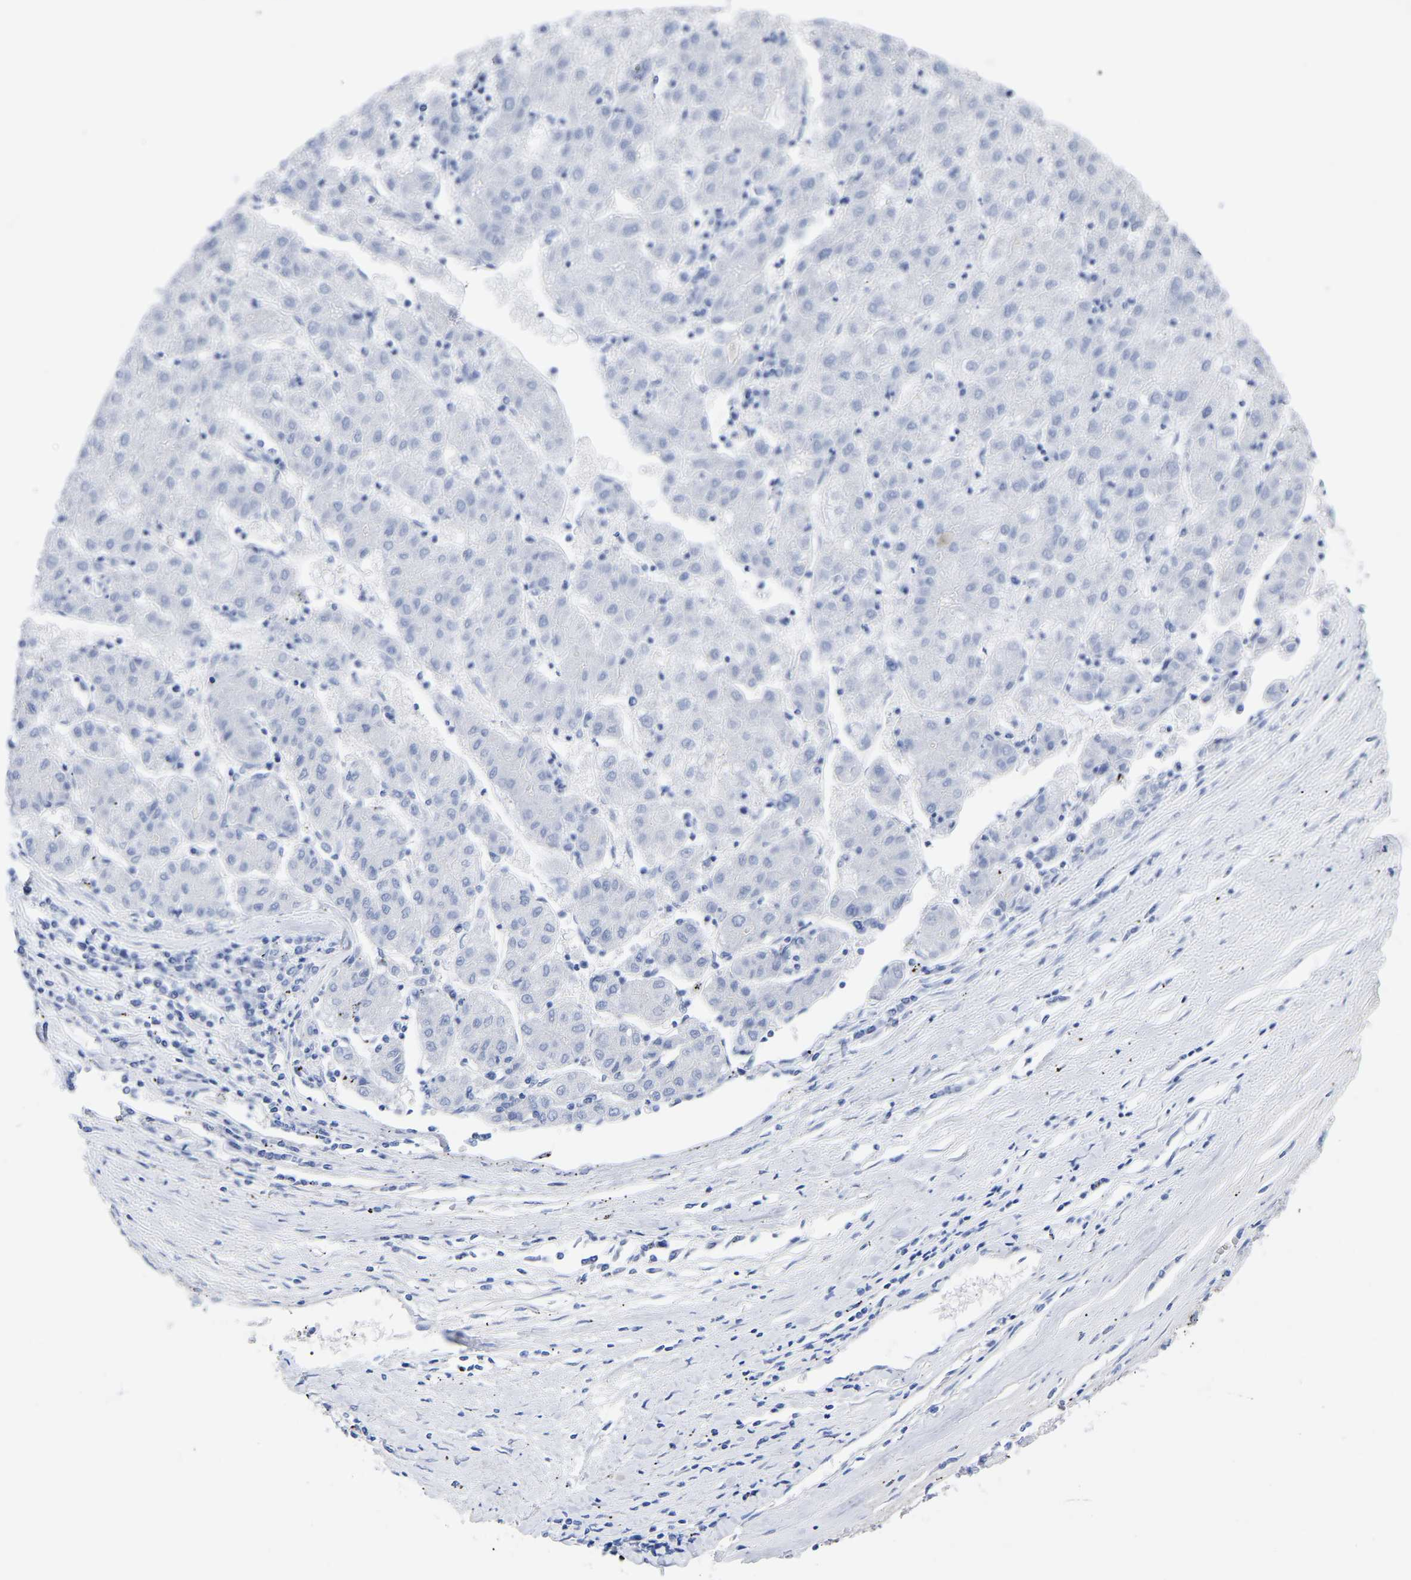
{"staining": {"intensity": "negative", "quantity": "none", "location": "none"}, "tissue": "liver cancer", "cell_type": "Tumor cells", "image_type": "cancer", "snomed": [{"axis": "morphology", "description": "Carcinoma, Hepatocellular, NOS"}, {"axis": "topography", "description": "Liver"}], "caption": "A photomicrograph of human hepatocellular carcinoma (liver) is negative for staining in tumor cells.", "gene": "HAPLN1", "patient": {"sex": "male", "age": 72}}